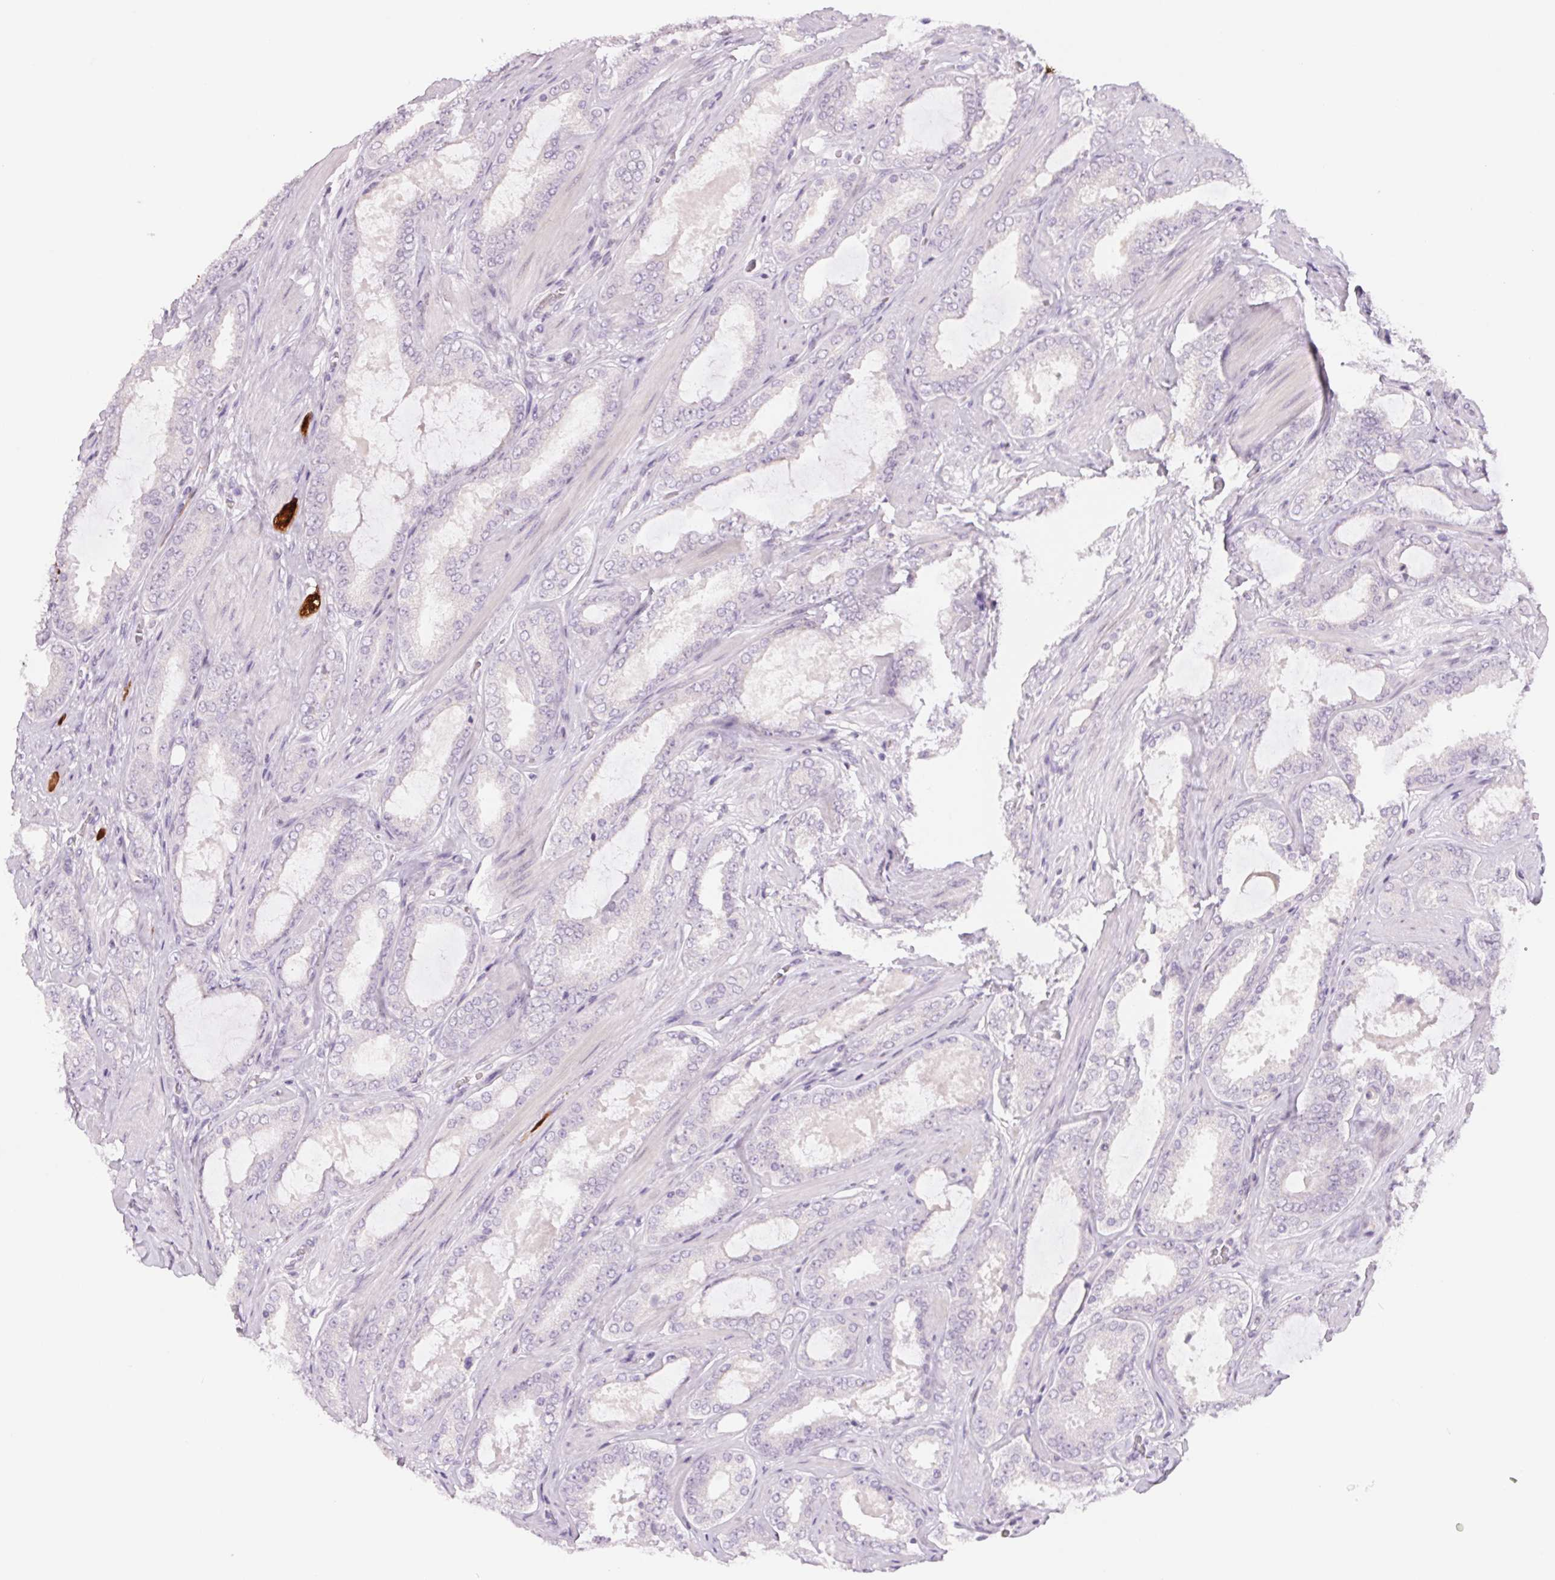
{"staining": {"intensity": "negative", "quantity": "none", "location": "none"}, "tissue": "prostate cancer", "cell_type": "Tumor cells", "image_type": "cancer", "snomed": [{"axis": "morphology", "description": "Adenocarcinoma, High grade"}, {"axis": "topography", "description": "Prostate"}], "caption": "A high-resolution image shows immunohistochemistry staining of prostate cancer, which exhibits no significant positivity in tumor cells.", "gene": "CCDC168", "patient": {"sex": "male", "age": 63}}